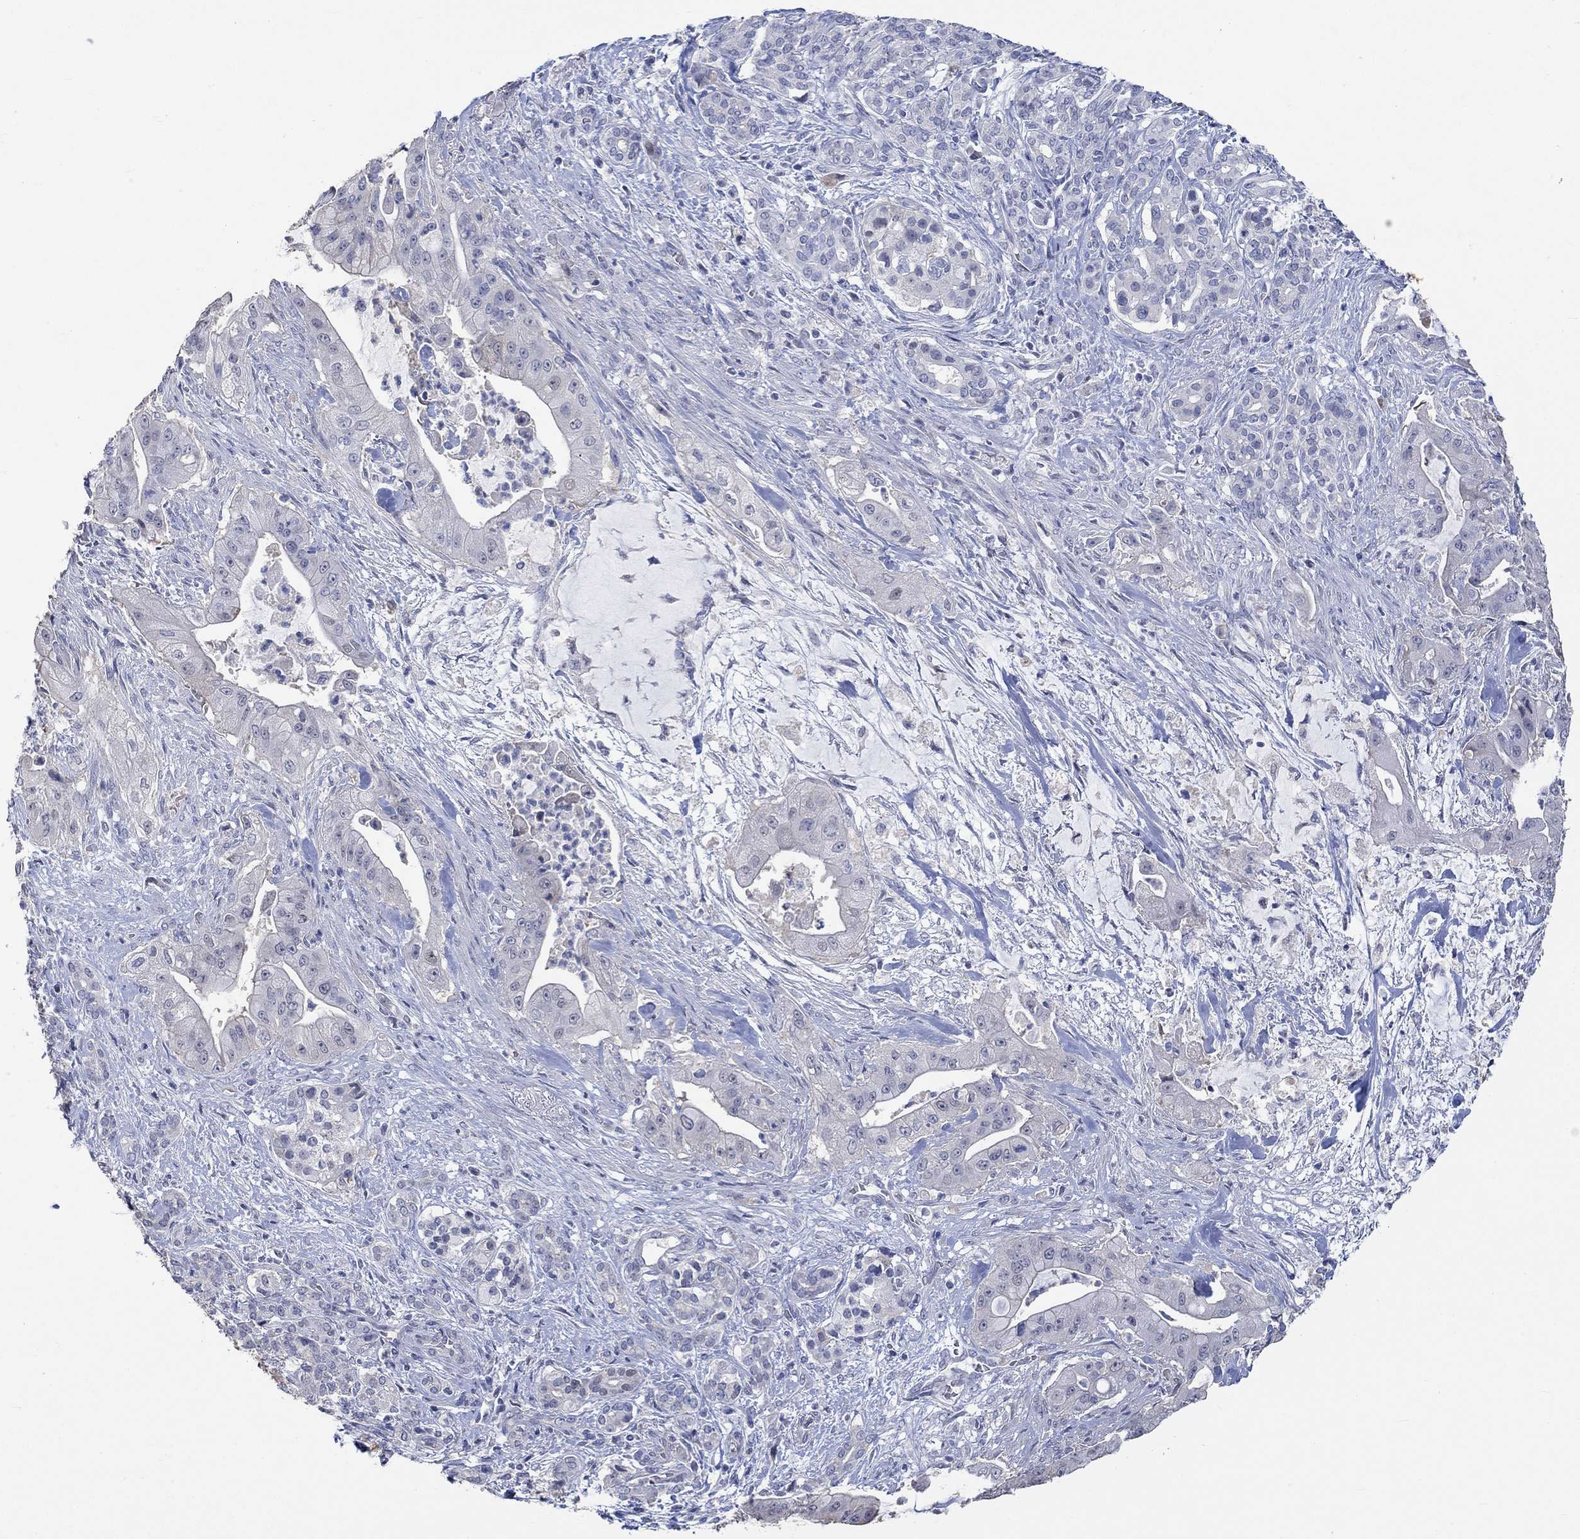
{"staining": {"intensity": "negative", "quantity": "none", "location": "none"}, "tissue": "pancreatic cancer", "cell_type": "Tumor cells", "image_type": "cancer", "snomed": [{"axis": "morphology", "description": "Normal tissue, NOS"}, {"axis": "morphology", "description": "Inflammation, NOS"}, {"axis": "morphology", "description": "Adenocarcinoma, NOS"}, {"axis": "topography", "description": "Pancreas"}], "caption": "Immunohistochemical staining of human pancreatic cancer (adenocarcinoma) exhibits no significant expression in tumor cells.", "gene": "PNMA5", "patient": {"sex": "male", "age": 57}}